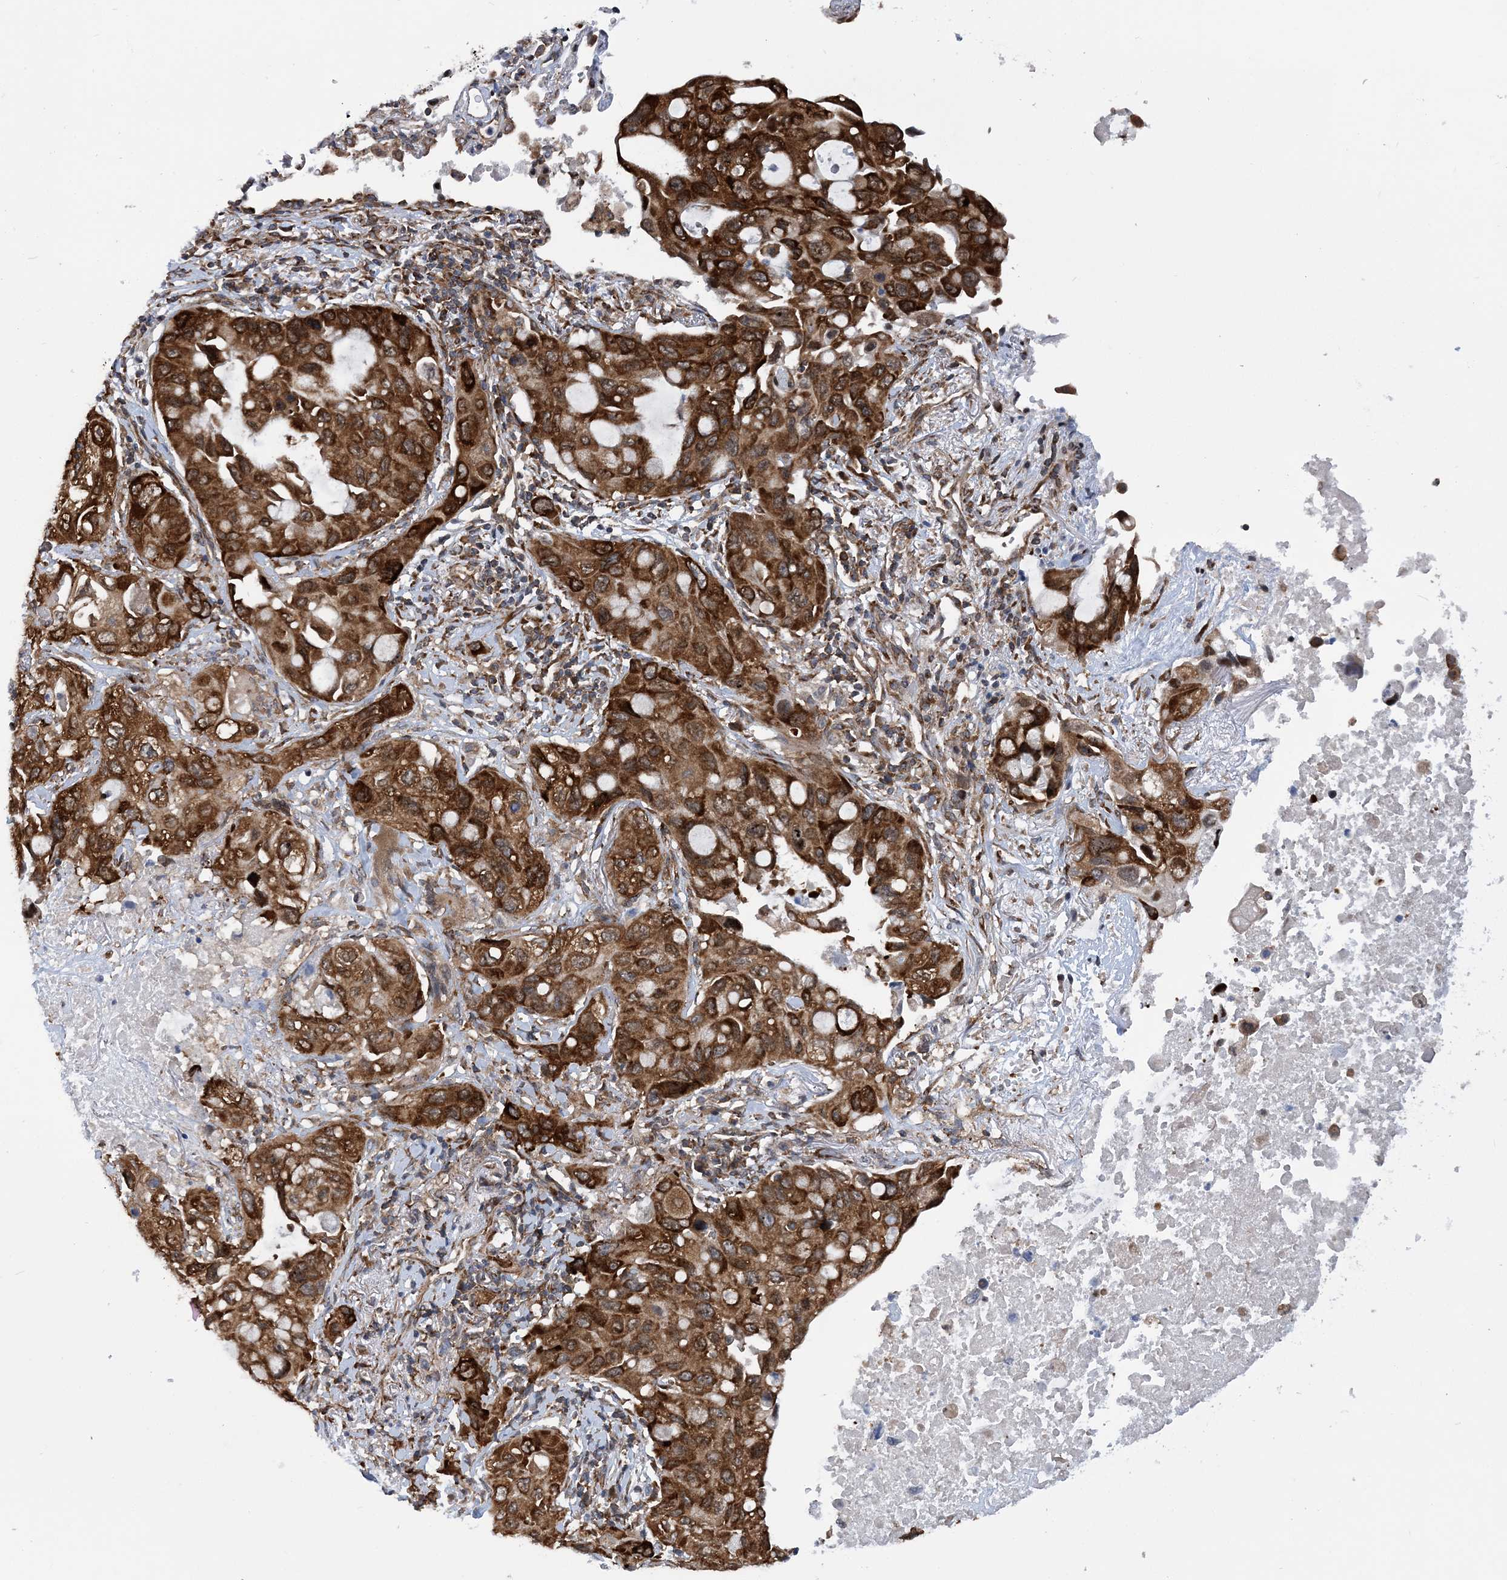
{"staining": {"intensity": "strong", "quantity": ">75%", "location": "cytoplasmic/membranous,nuclear"}, "tissue": "lung cancer", "cell_type": "Tumor cells", "image_type": "cancer", "snomed": [{"axis": "morphology", "description": "Squamous cell carcinoma, NOS"}, {"axis": "topography", "description": "Lung"}], "caption": "This is a photomicrograph of immunohistochemistry (IHC) staining of lung cancer, which shows strong positivity in the cytoplasmic/membranous and nuclear of tumor cells.", "gene": "PHF1", "patient": {"sex": "female", "age": 73}}